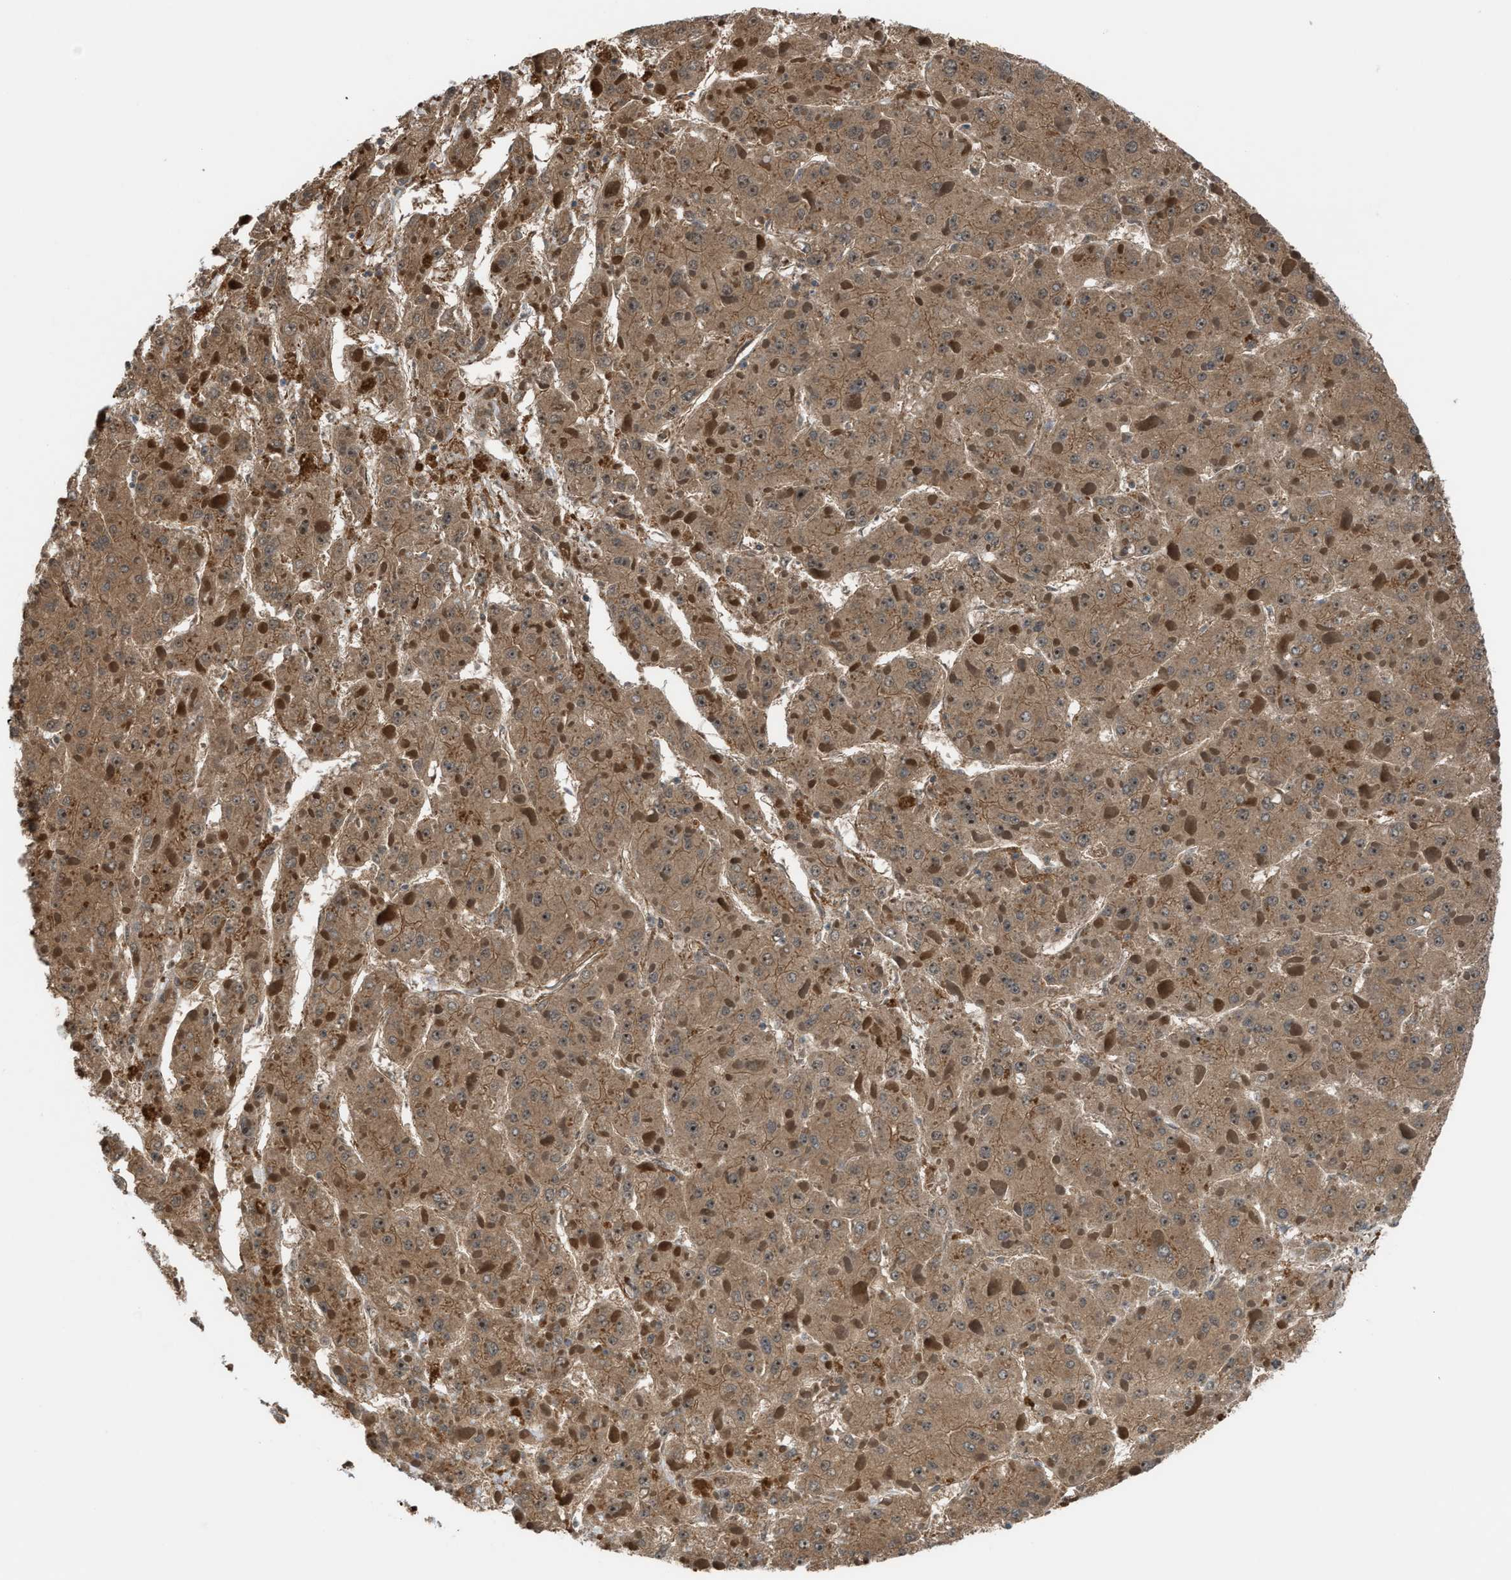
{"staining": {"intensity": "moderate", "quantity": ">75%", "location": "cytoplasmic/membranous"}, "tissue": "liver cancer", "cell_type": "Tumor cells", "image_type": "cancer", "snomed": [{"axis": "morphology", "description": "Carcinoma, Hepatocellular, NOS"}, {"axis": "topography", "description": "Liver"}], "caption": "Immunohistochemical staining of human liver cancer shows medium levels of moderate cytoplasmic/membranous protein expression in approximately >75% of tumor cells.", "gene": "NQO2", "patient": {"sex": "female", "age": 73}}